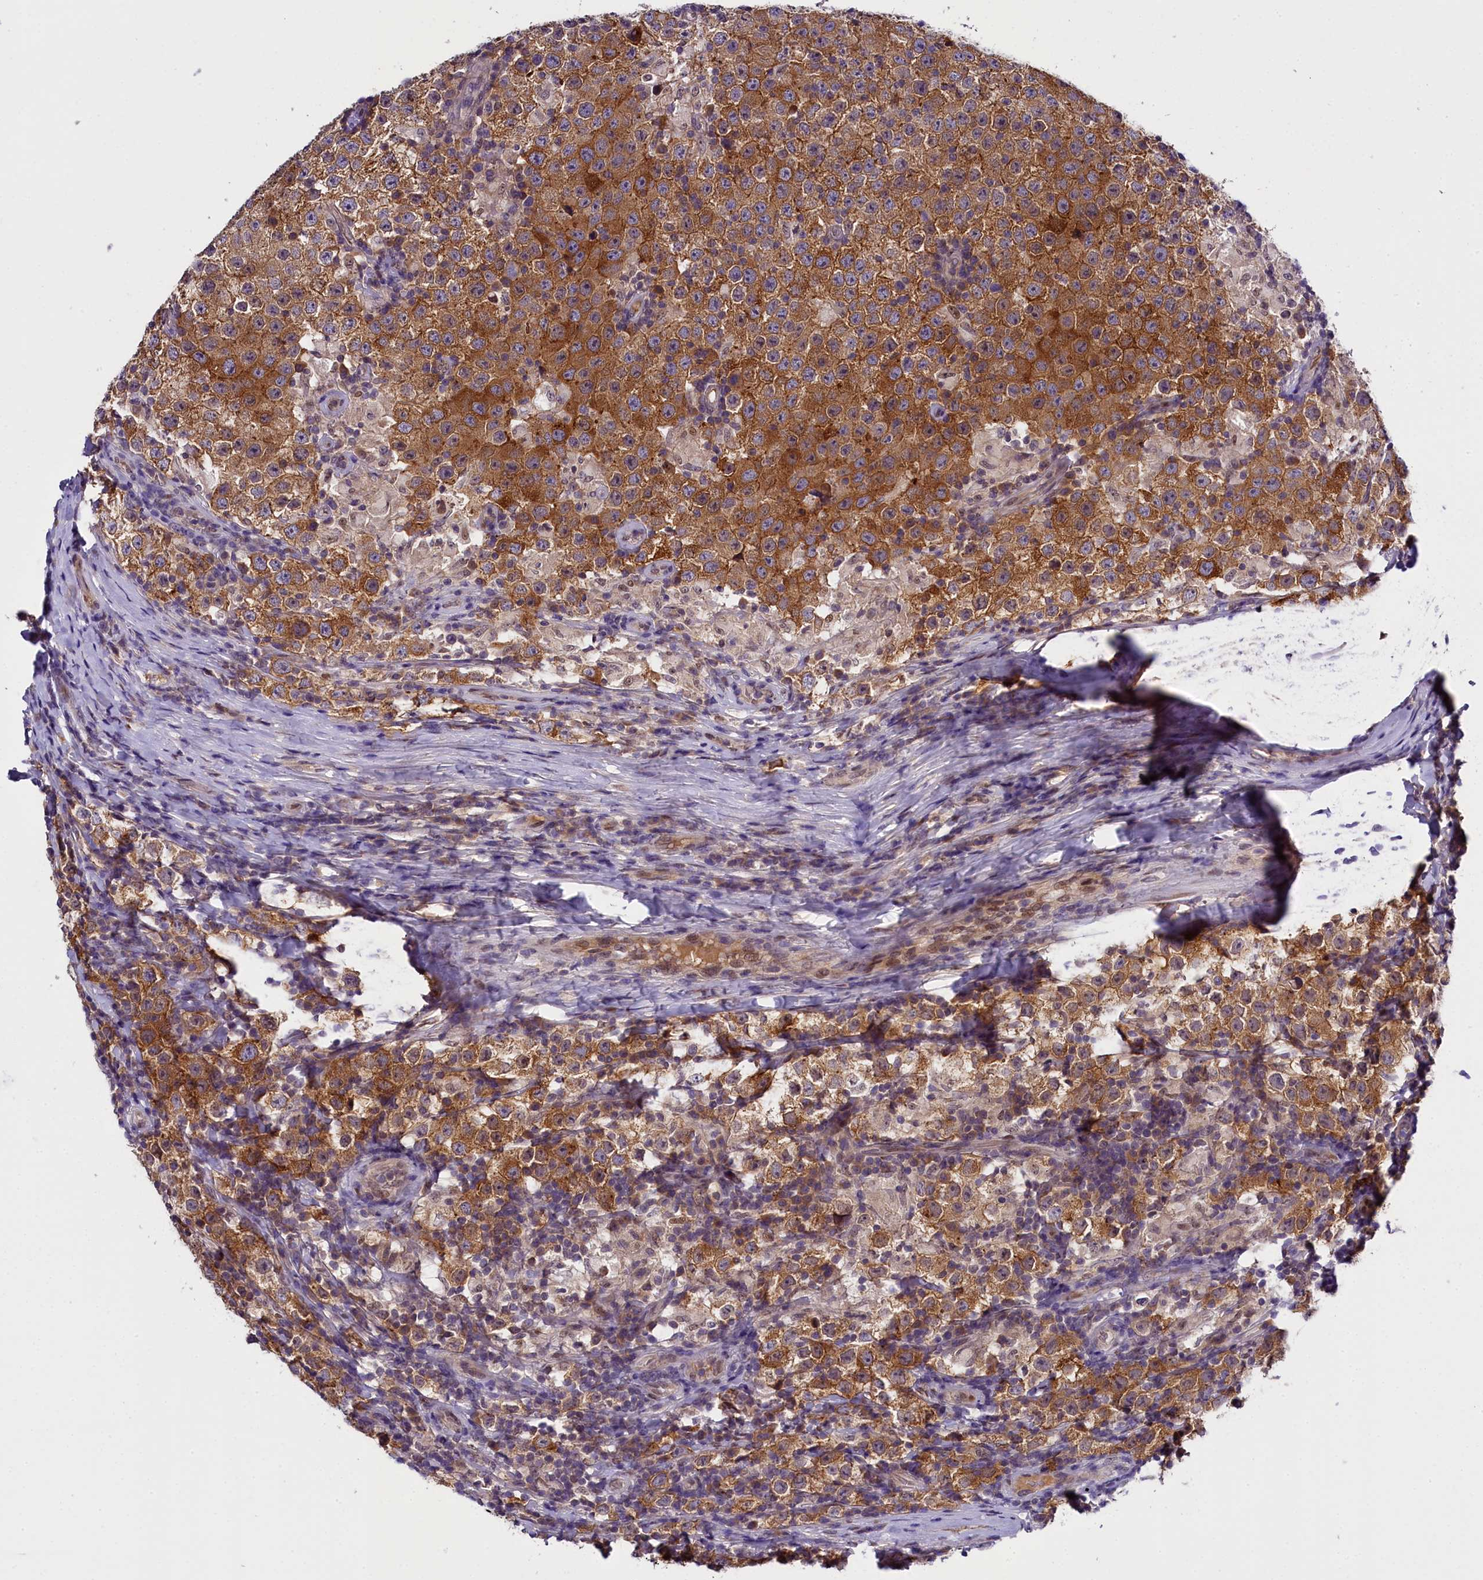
{"staining": {"intensity": "moderate", "quantity": ">75%", "location": "cytoplasmic/membranous"}, "tissue": "testis cancer", "cell_type": "Tumor cells", "image_type": "cancer", "snomed": [{"axis": "morphology", "description": "Normal tissue, NOS"}, {"axis": "morphology", "description": "Urothelial carcinoma, High grade"}, {"axis": "morphology", "description": "Seminoma, NOS"}, {"axis": "morphology", "description": "Carcinoma, Embryonal, NOS"}, {"axis": "topography", "description": "Urinary bladder"}, {"axis": "topography", "description": "Testis"}], "caption": "About >75% of tumor cells in testis cancer (high-grade urothelial carcinoma) display moderate cytoplasmic/membranous protein staining as visualized by brown immunohistochemical staining.", "gene": "ENKD1", "patient": {"sex": "male", "age": 41}}